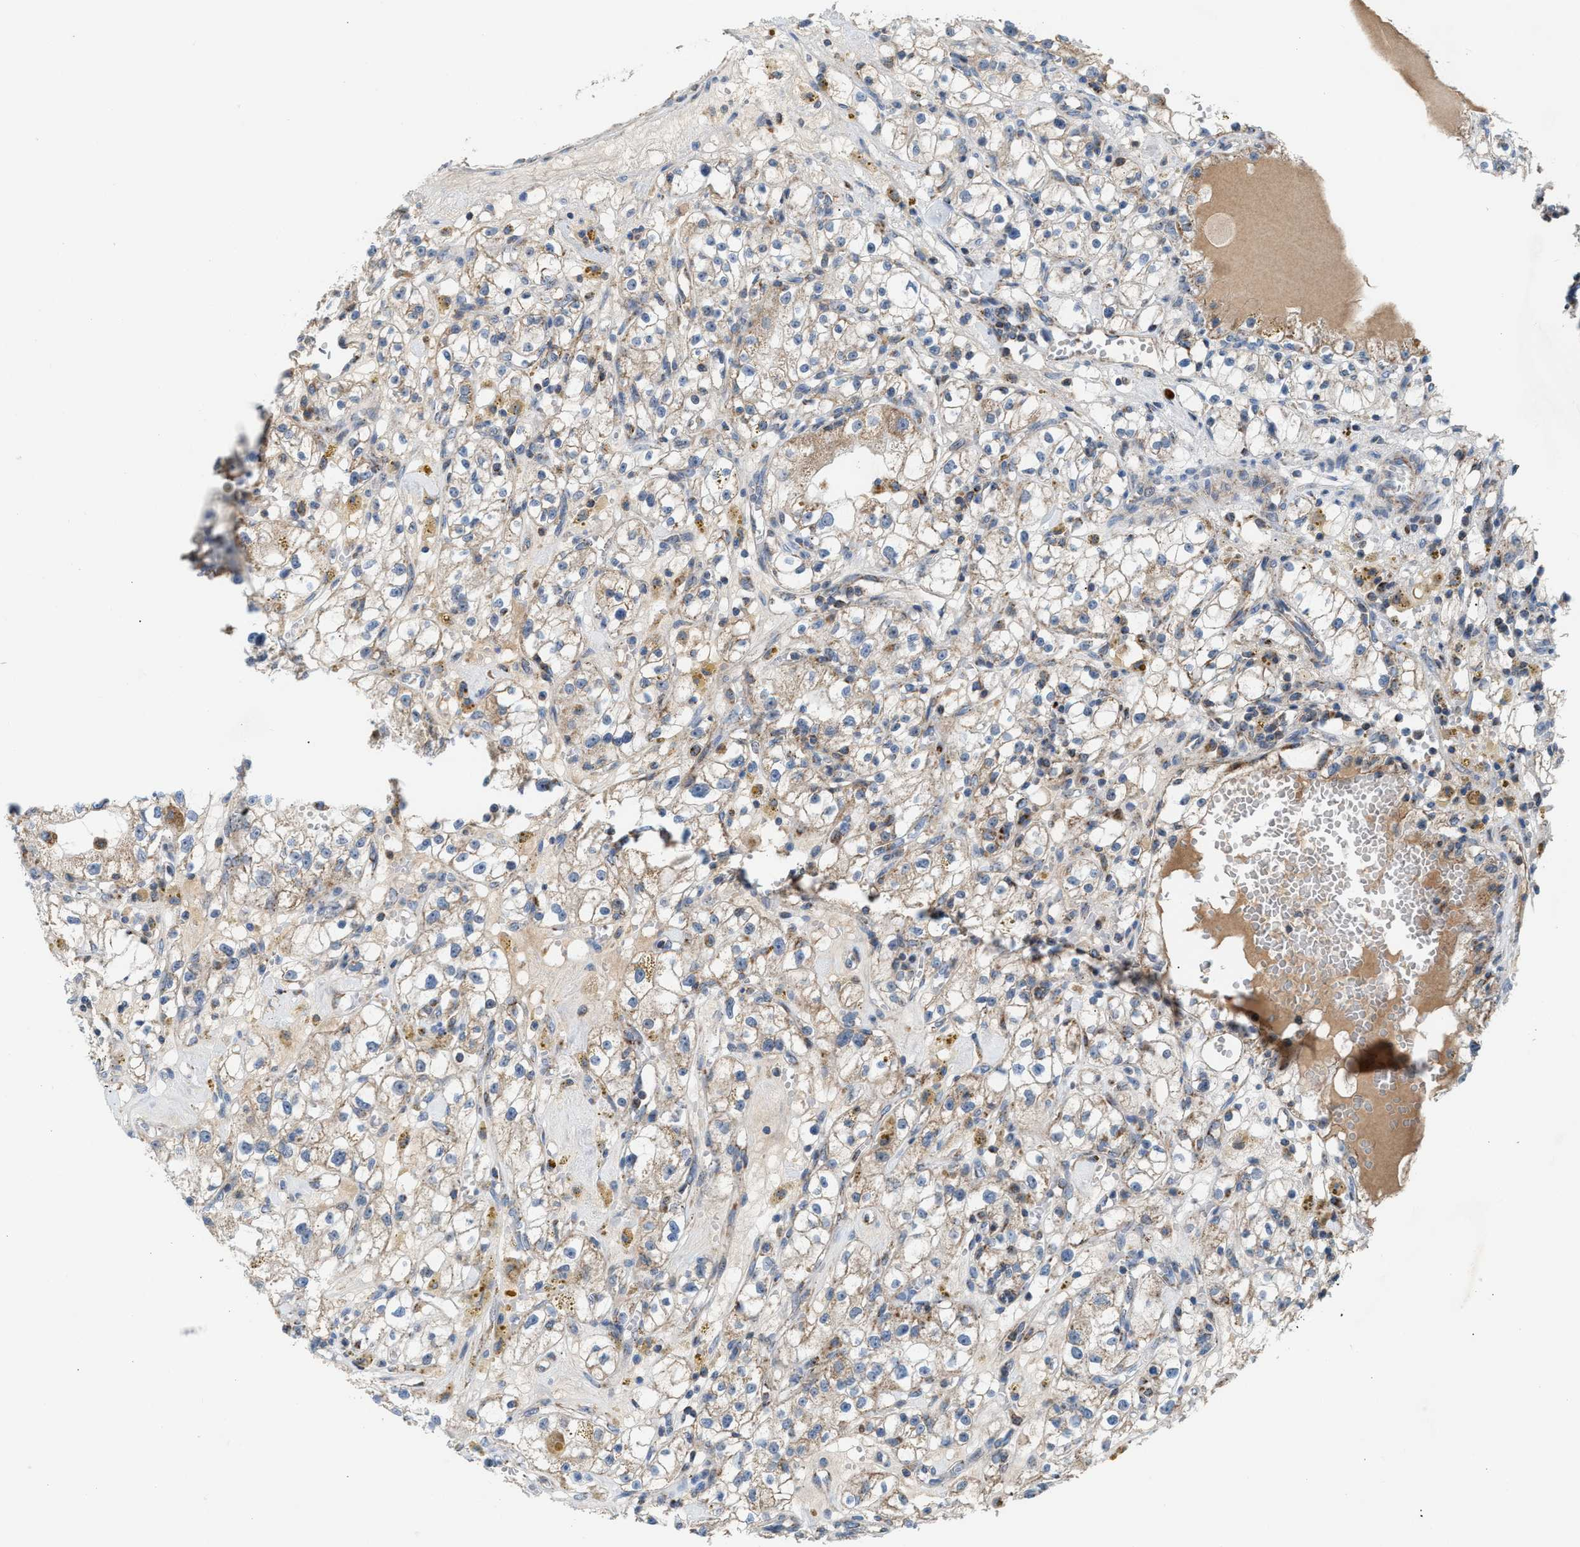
{"staining": {"intensity": "weak", "quantity": ">75%", "location": "cytoplasmic/membranous"}, "tissue": "renal cancer", "cell_type": "Tumor cells", "image_type": "cancer", "snomed": [{"axis": "morphology", "description": "Adenocarcinoma, NOS"}, {"axis": "topography", "description": "Kidney"}], "caption": "This micrograph displays IHC staining of human renal cancer (adenocarcinoma), with low weak cytoplasmic/membranous positivity in about >75% of tumor cells.", "gene": "PMPCA", "patient": {"sex": "male", "age": 56}}